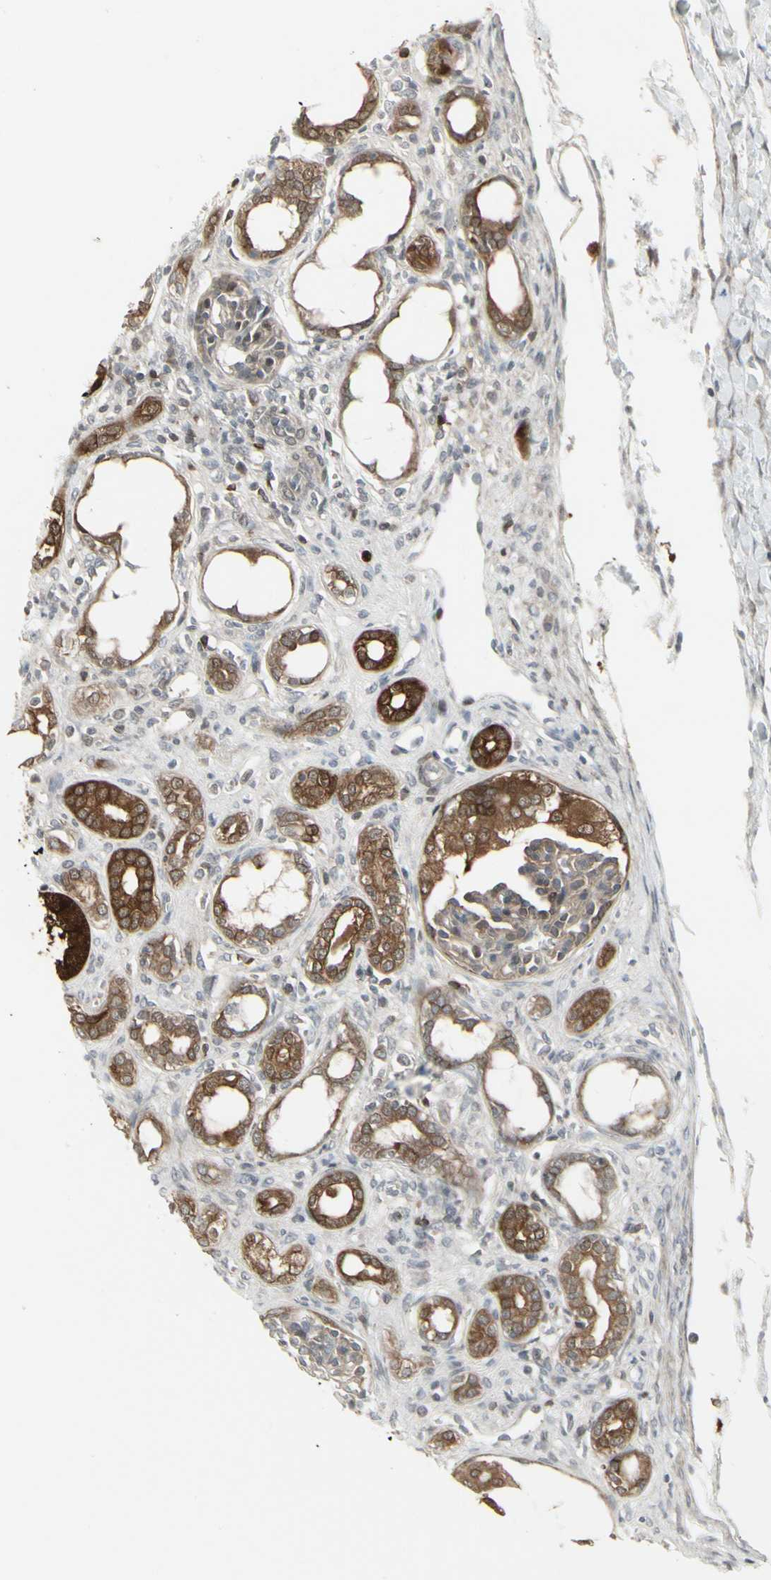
{"staining": {"intensity": "weak", "quantity": ">75%", "location": "cytoplasmic/membranous"}, "tissue": "kidney", "cell_type": "Cells in glomeruli", "image_type": "normal", "snomed": [{"axis": "morphology", "description": "Normal tissue, NOS"}, {"axis": "topography", "description": "Kidney"}], "caption": "Protein staining shows weak cytoplasmic/membranous positivity in about >75% of cells in glomeruli in normal kidney.", "gene": "IGFBP6", "patient": {"sex": "male", "age": 7}}